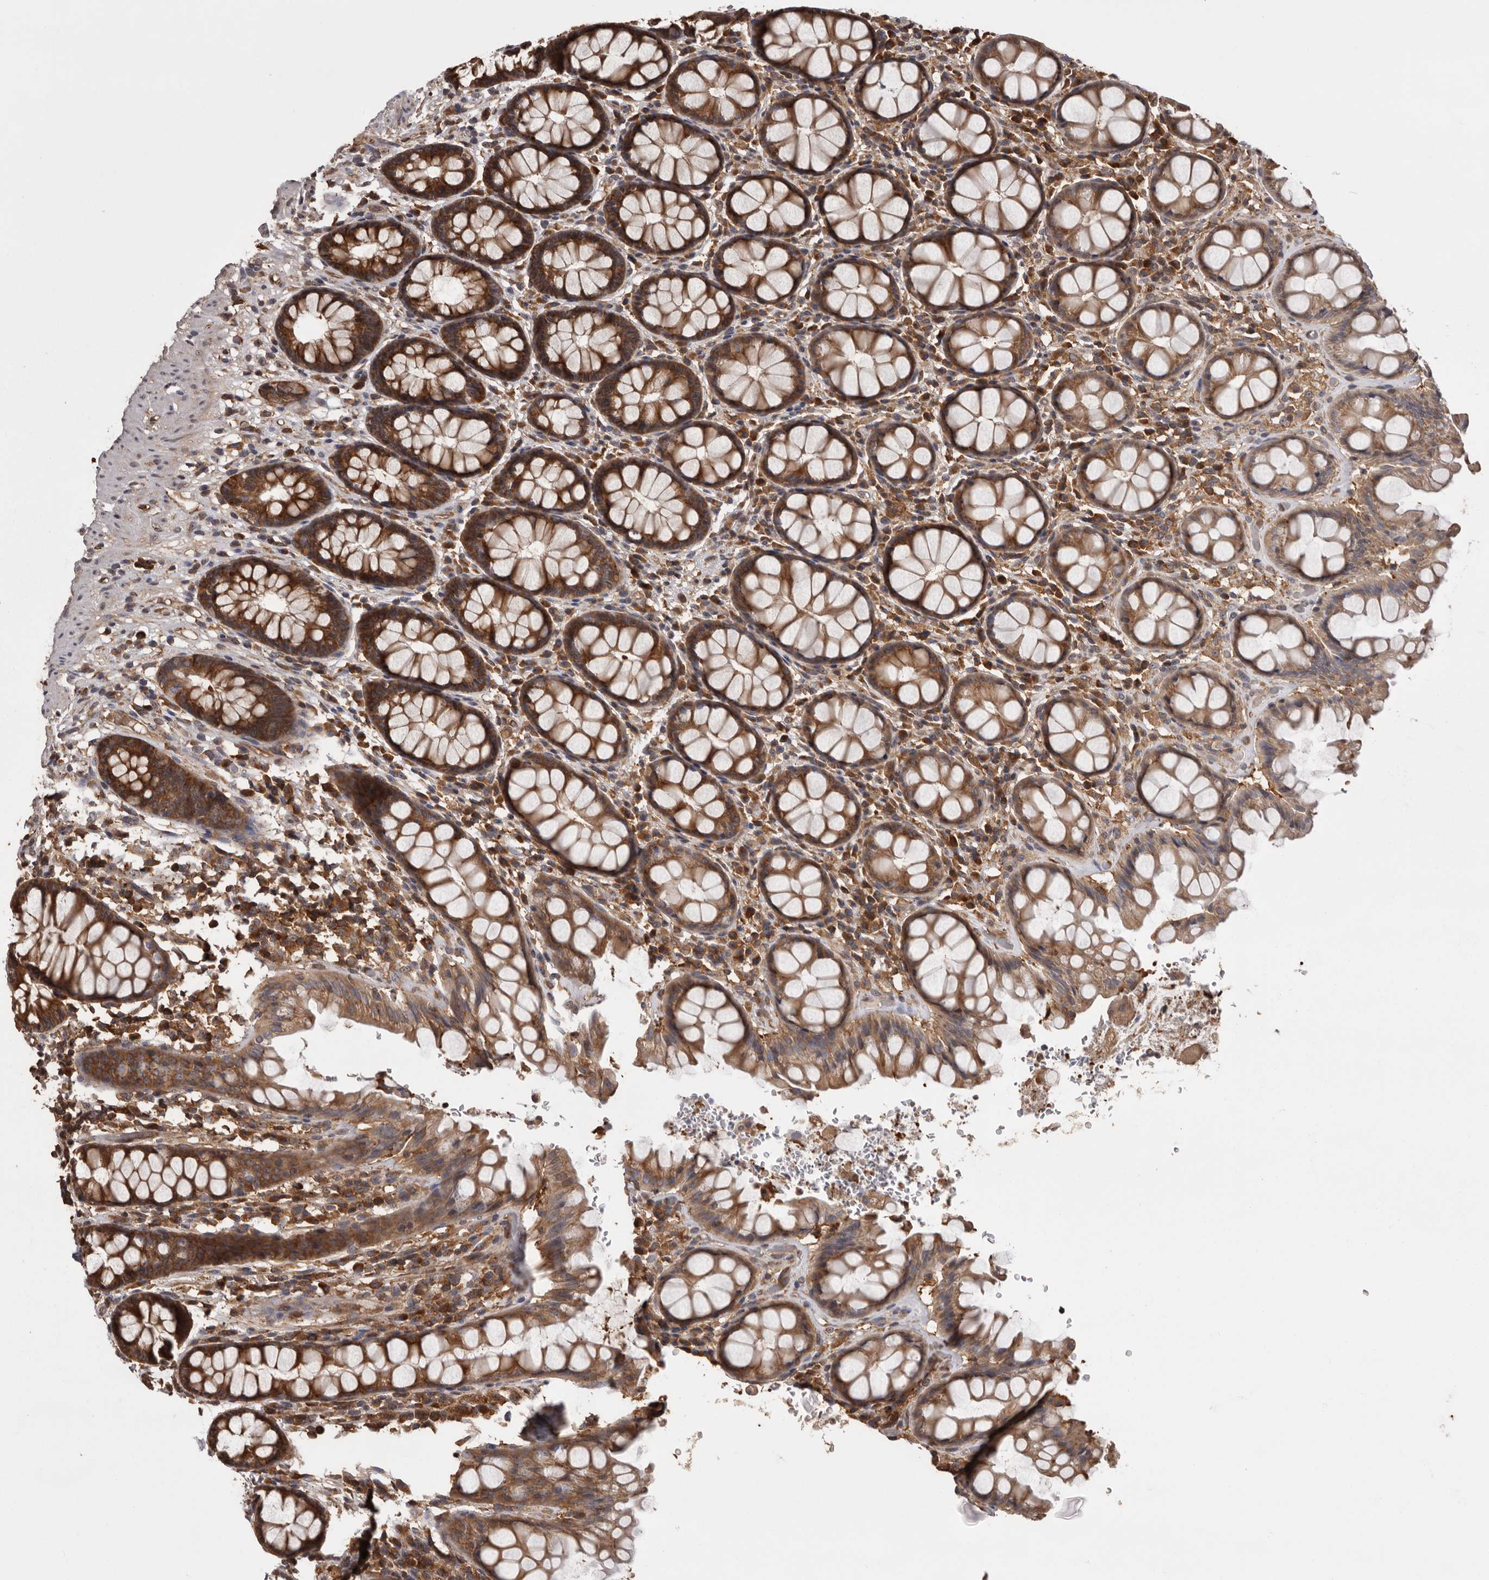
{"staining": {"intensity": "moderate", "quantity": ">75%", "location": "cytoplasmic/membranous"}, "tissue": "rectum", "cell_type": "Glandular cells", "image_type": "normal", "snomed": [{"axis": "morphology", "description": "Normal tissue, NOS"}, {"axis": "topography", "description": "Rectum"}], "caption": "Immunohistochemical staining of normal rectum shows moderate cytoplasmic/membranous protein expression in about >75% of glandular cells.", "gene": "DARS1", "patient": {"sex": "male", "age": 64}}